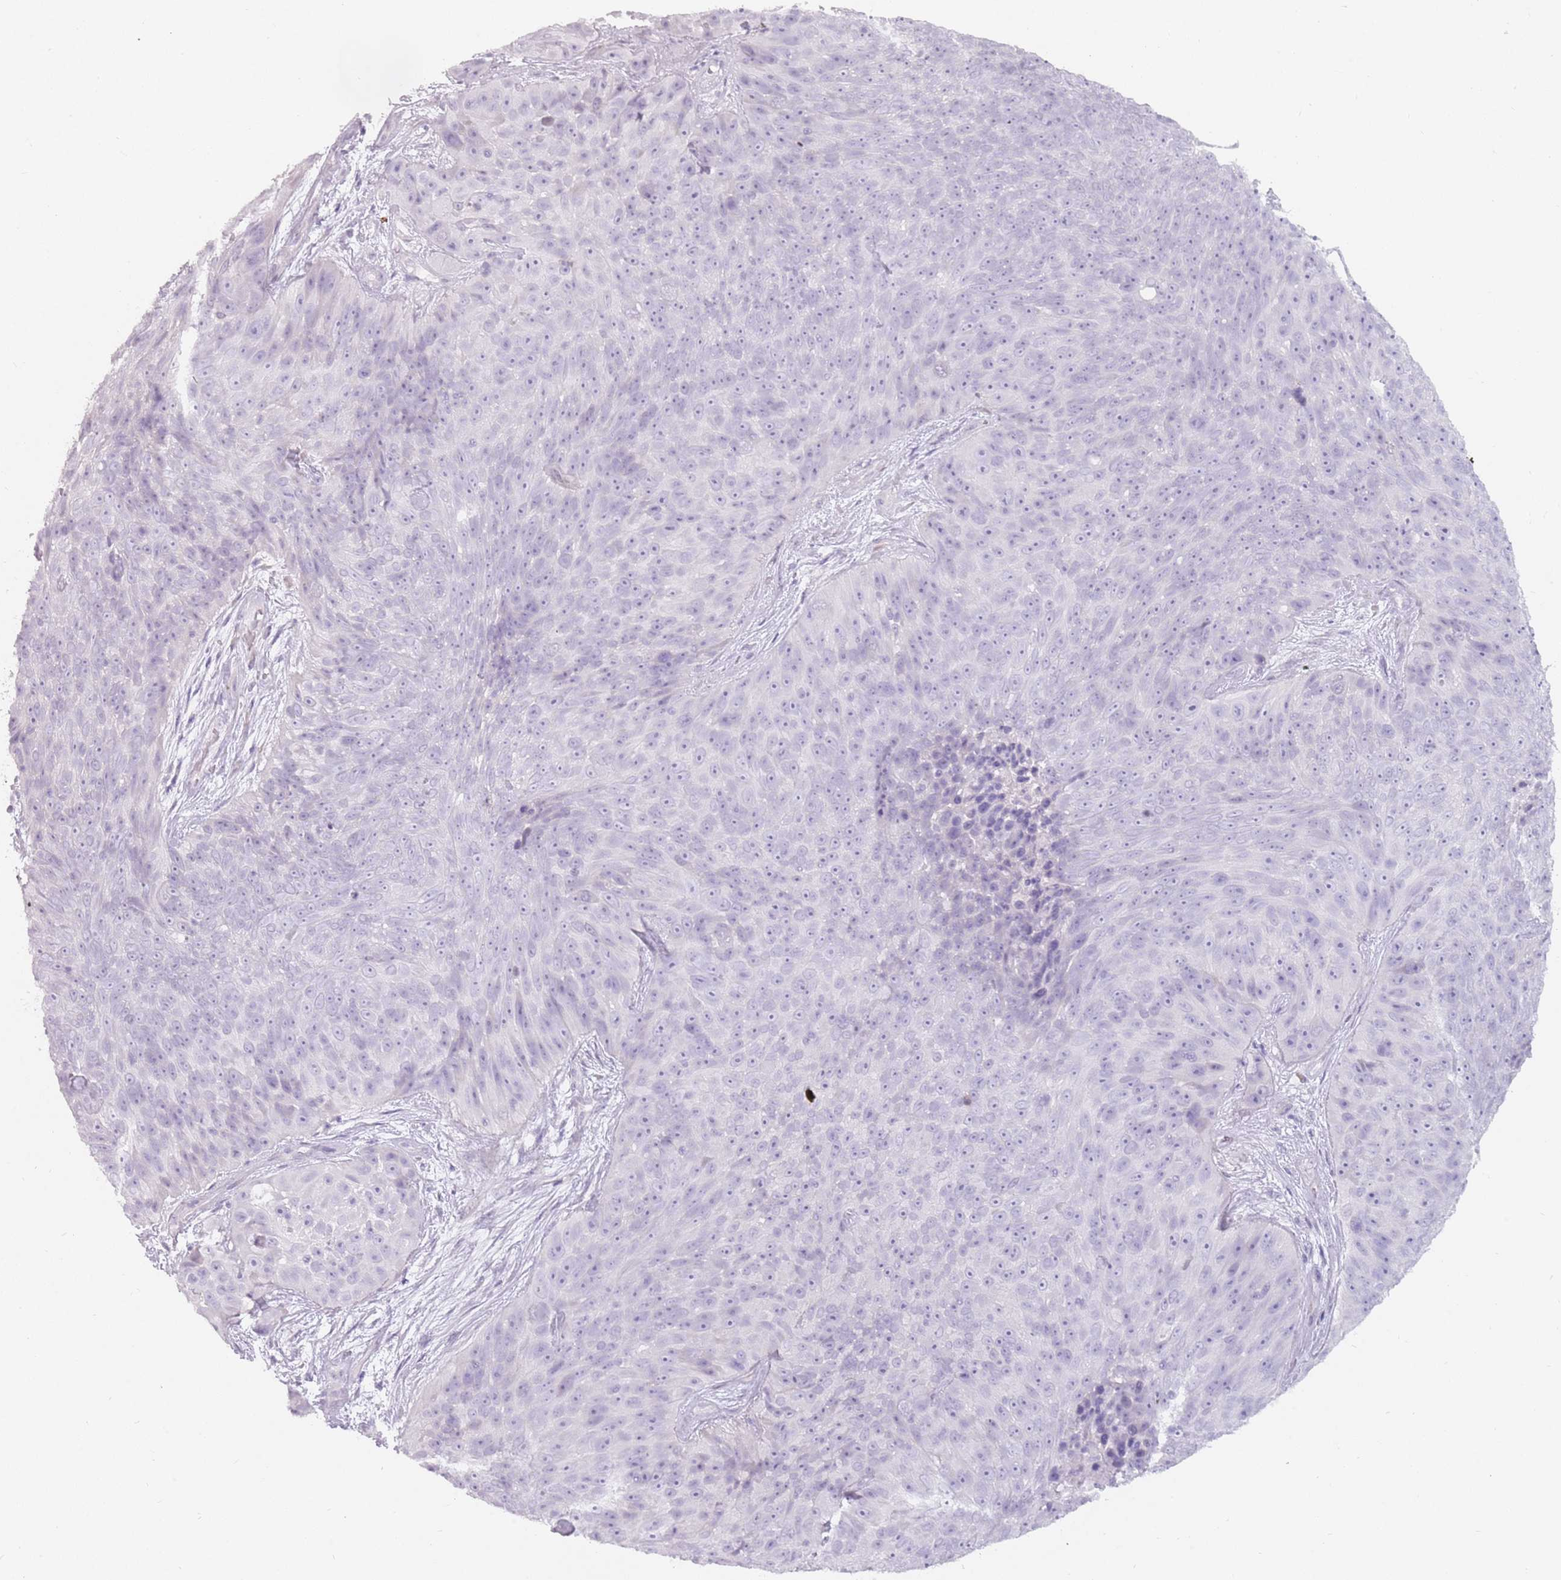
{"staining": {"intensity": "negative", "quantity": "none", "location": "none"}, "tissue": "skin cancer", "cell_type": "Tumor cells", "image_type": "cancer", "snomed": [{"axis": "morphology", "description": "Squamous cell carcinoma, NOS"}, {"axis": "topography", "description": "Skin"}], "caption": "Protein analysis of skin cancer (squamous cell carcinoma) demonstrates no significant expression in tumor cells. (DAB (3,3'-diaminobenzidine) immunohistochemistry, high magnification).", "gene": "DDX4", "patient": {"sex": "female", "age": 87}}